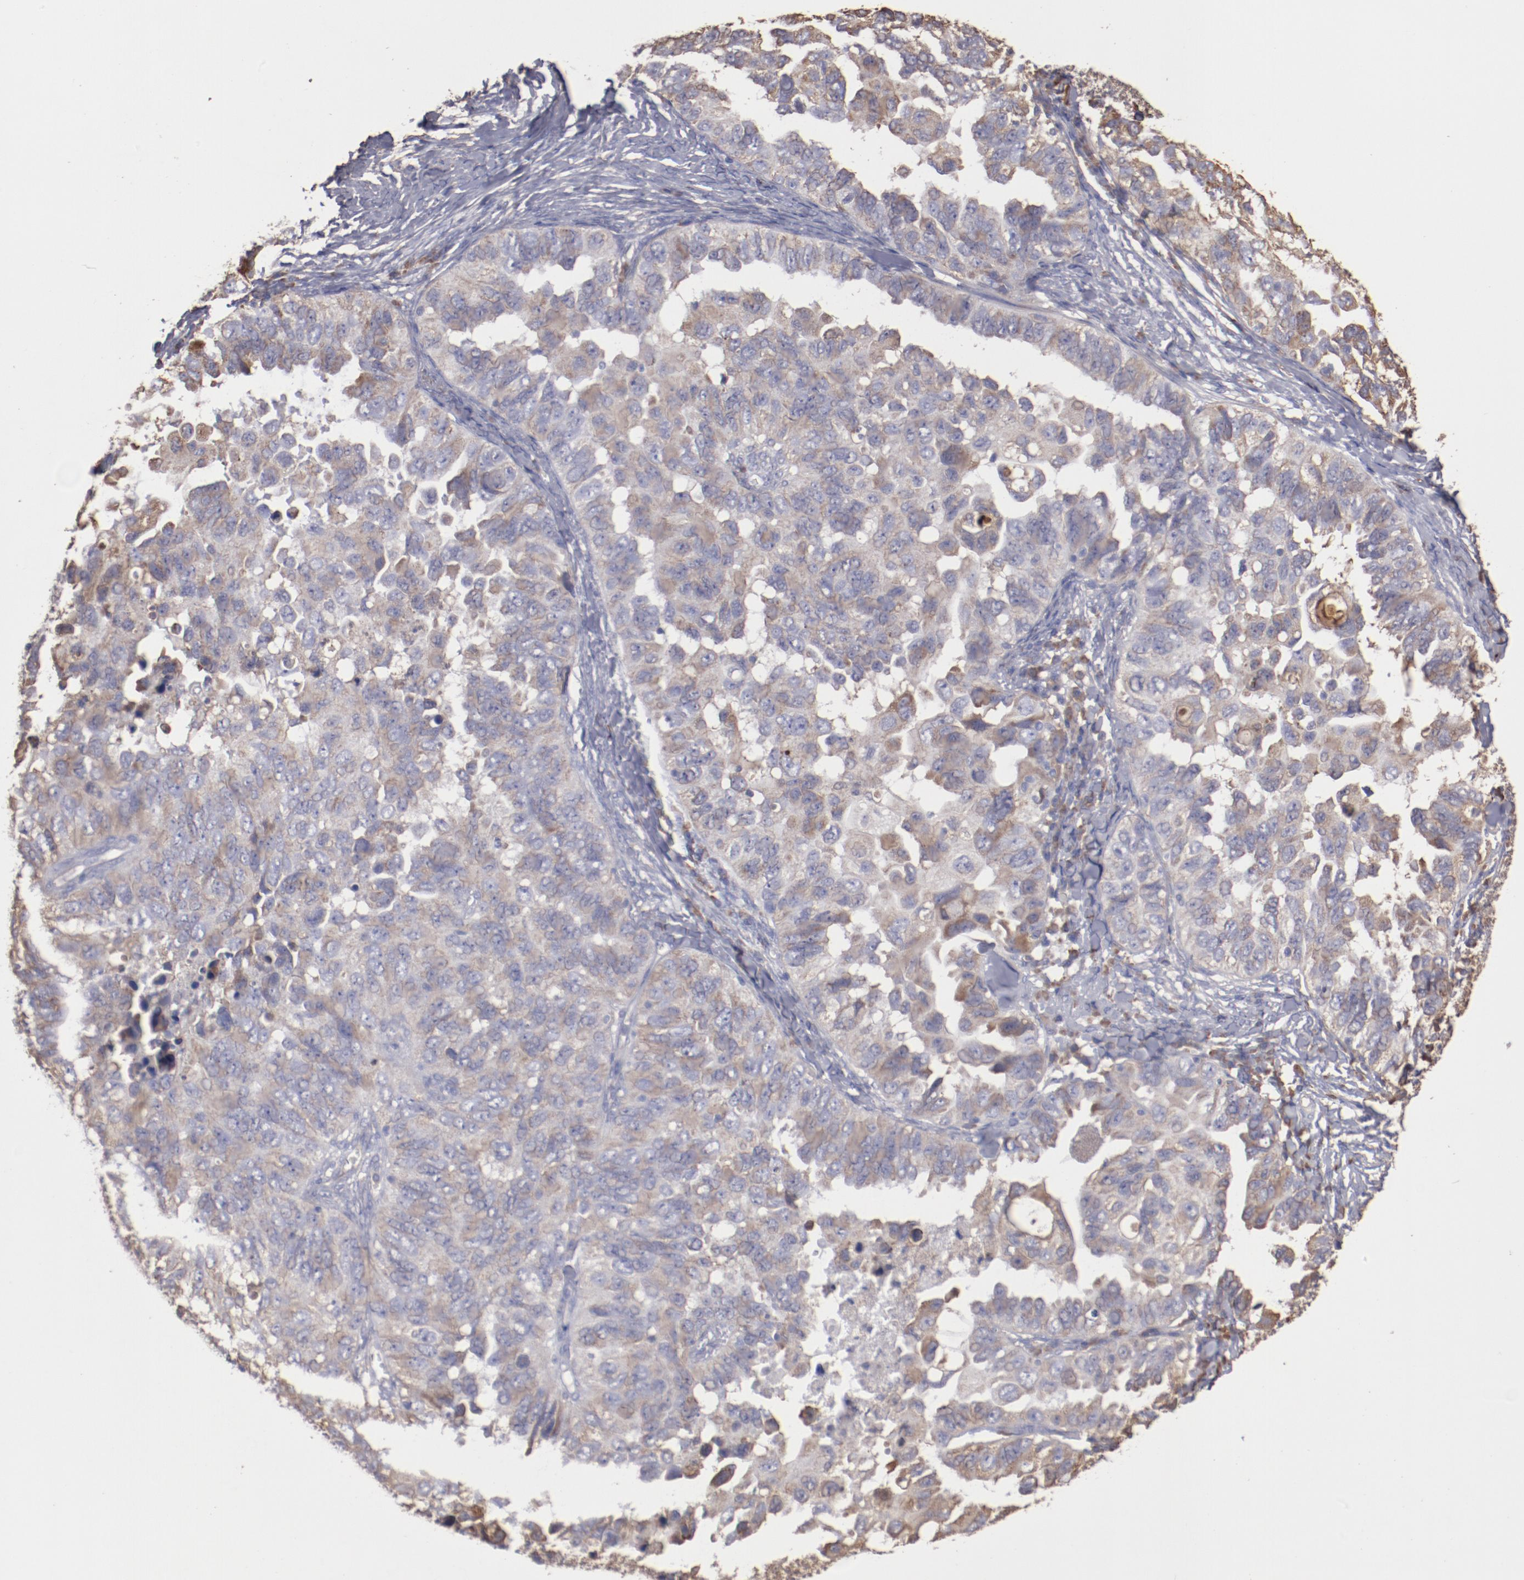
{"staining": {"intensity": "weak", "quantity": "<25%", "location": "cytoplasmic/membranous"}, "tissue": "ovarian cancer", "cell_type": "Tumor cells", "image_type": "cancer", "snomed": [{"axis": "morphology", "description": "Cystadenocarcinoma, serous, NOS"}, {"axis": "topography", "description": "Ovary"}], "caption": "Tumor cells show no significant protein positivity in serous cystadenocarcinoma (ovarian). (DAB immunohistochemistry (IHC), high magnification).", "gene": "NFKBIE", "patient": {"sex": "female", "age": 82}}